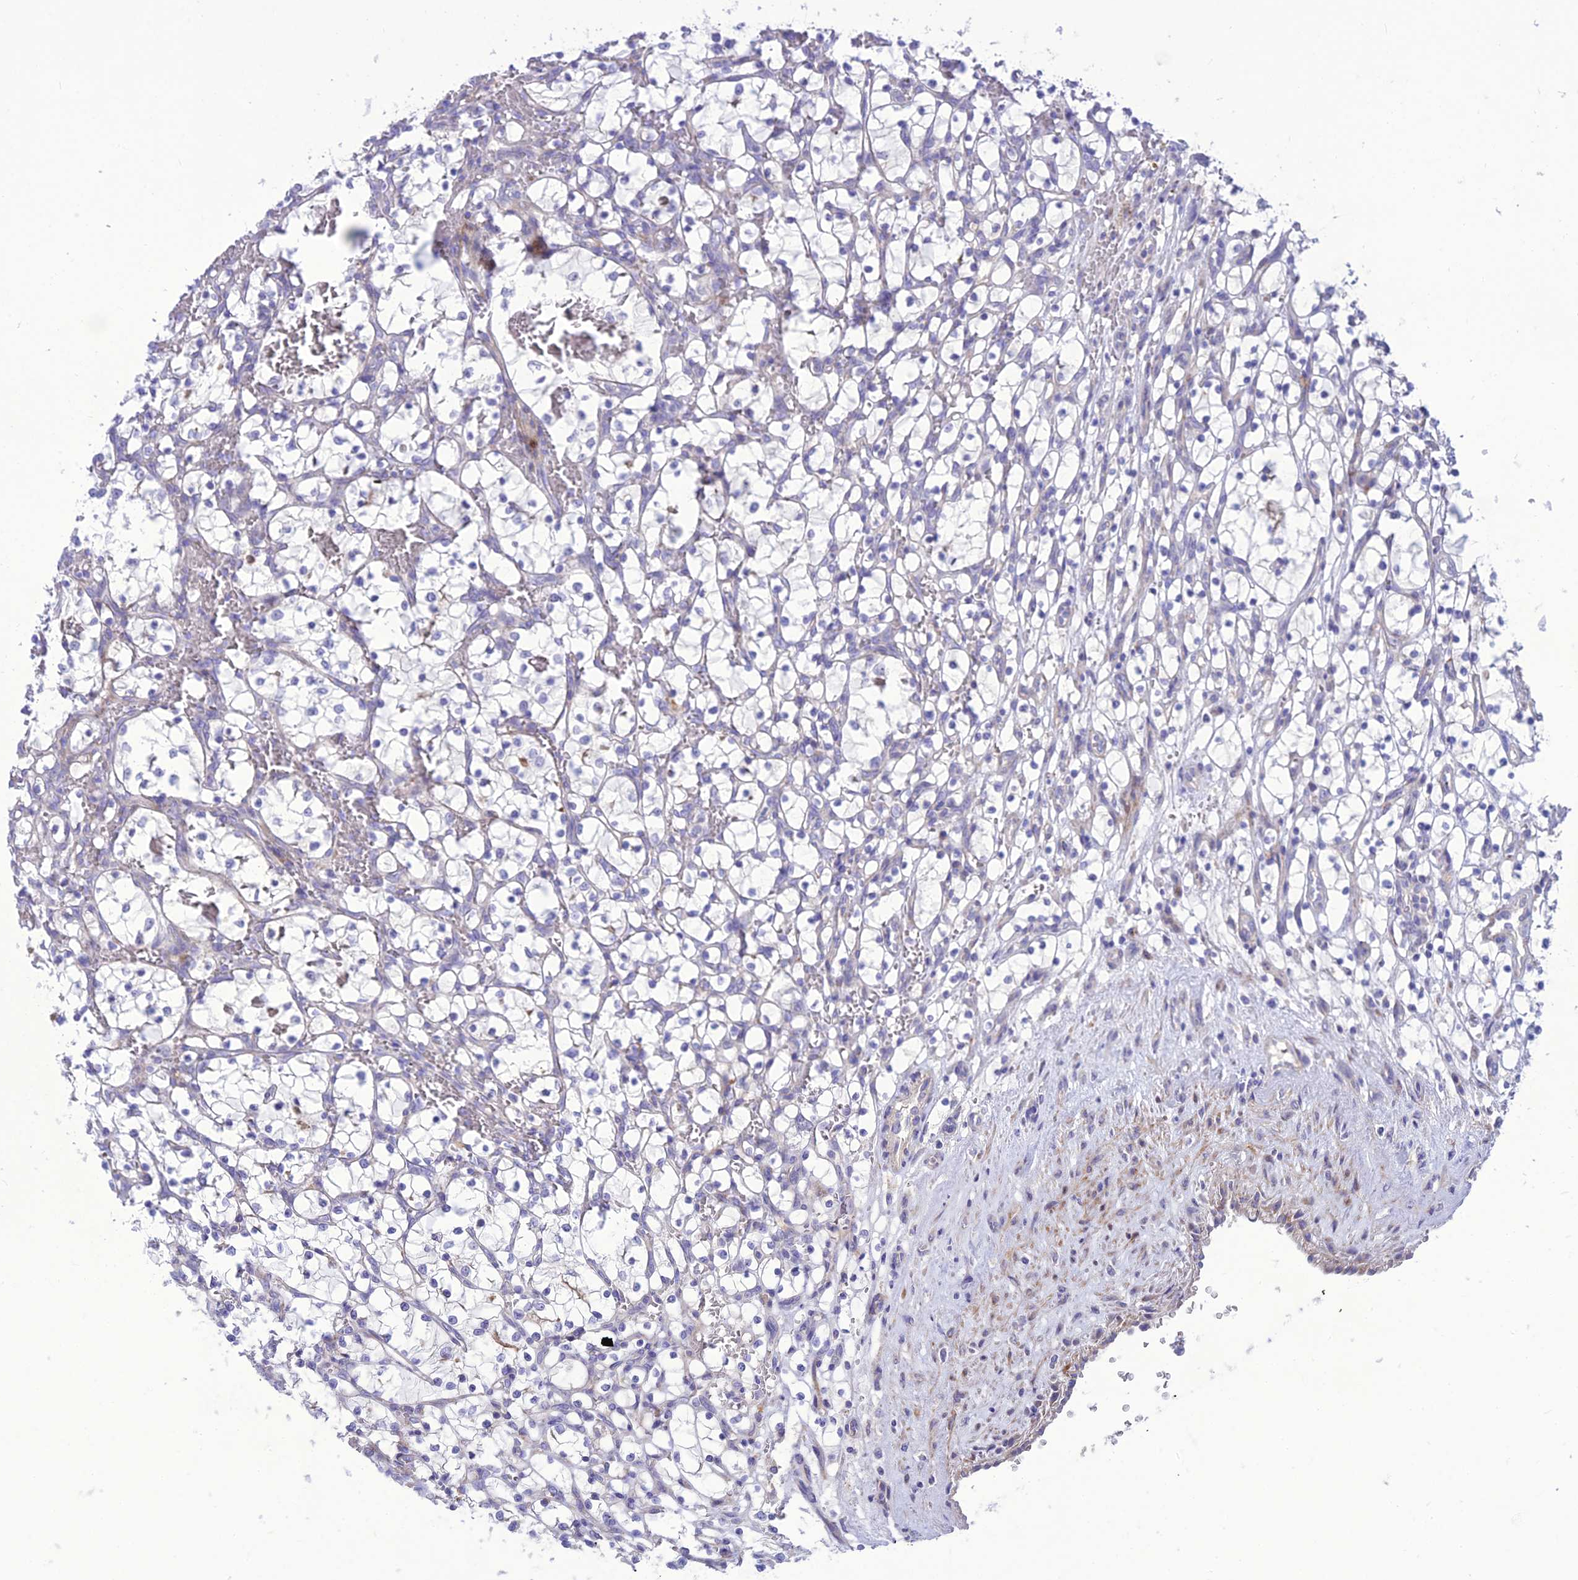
{"staining": {"intensity": "negative", "quantity": "none", "location": "none"}, "tissue": "renal cancer", "cell_type": "Tumor cells", "image_type": "cancer", "snomed": [{"axis": "morphology", "description": "Adenocarcinoma, NOS"}, {"axis": "topography", "description": "Kidney"}], "caption": "This is a image of IHC staining of renal cancer (adenocarcinoma), which shows no positivity in tumor cells.", "gene": "TEKT3", "patient": {"sex": "female", "age": 69}}